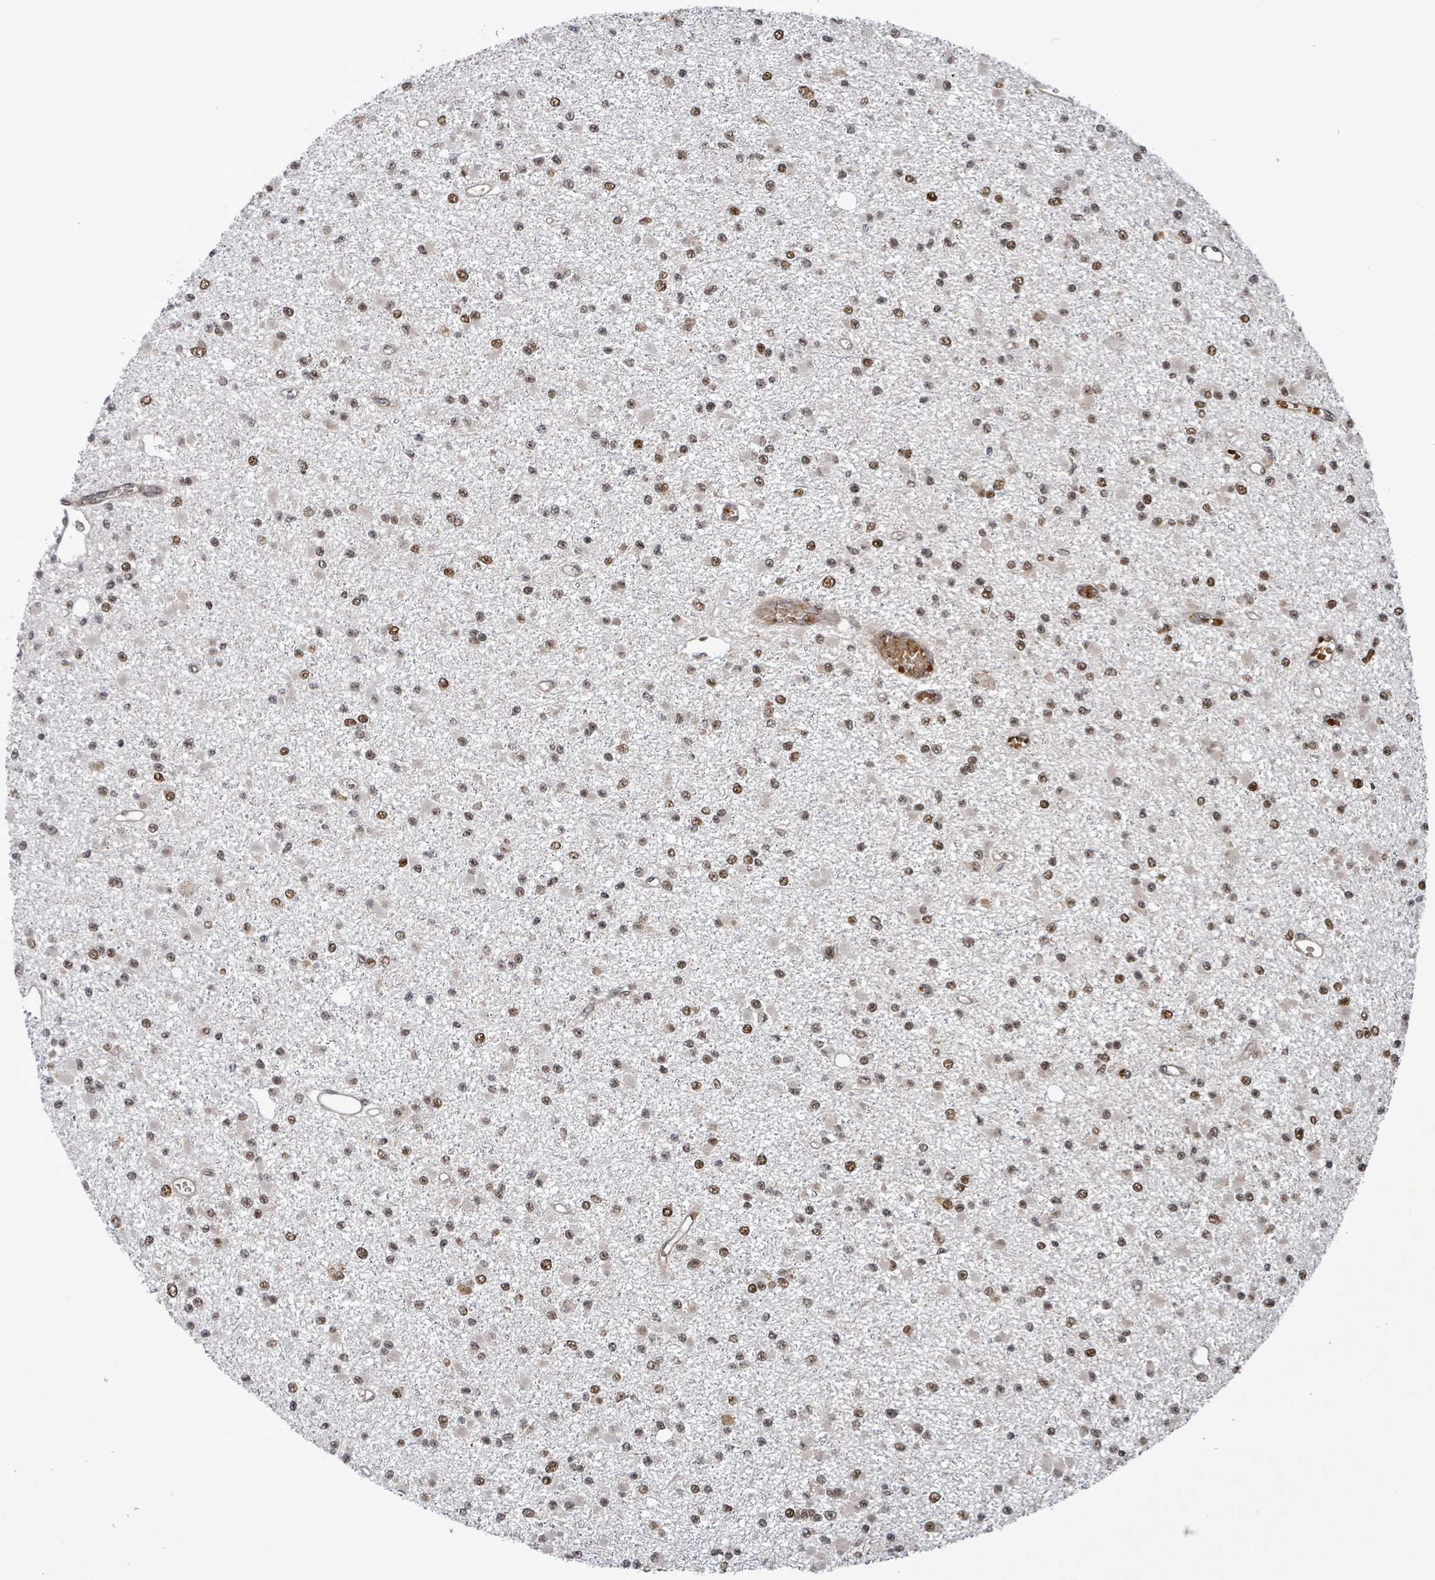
{"staining": {"intensity": "moderate", "quantity": "25%-75%", "location": "nuclear"}, "tissue": "glioma", "cell_type": "Tumor cells", "image_type": "cancer", "snomed": [{"axis": "morphology", "description": "Glioma, malignant, Low grade"}, {"axis": "topography", "description": "Brain"}], "caption": "Moderate nuclear positivity for a protein is present in about 25%-75% of tumor cells of malignant low-grade glioma using IHC.", "gene": "PATZ1", "patient": {"sex": "female", "age": 22}}